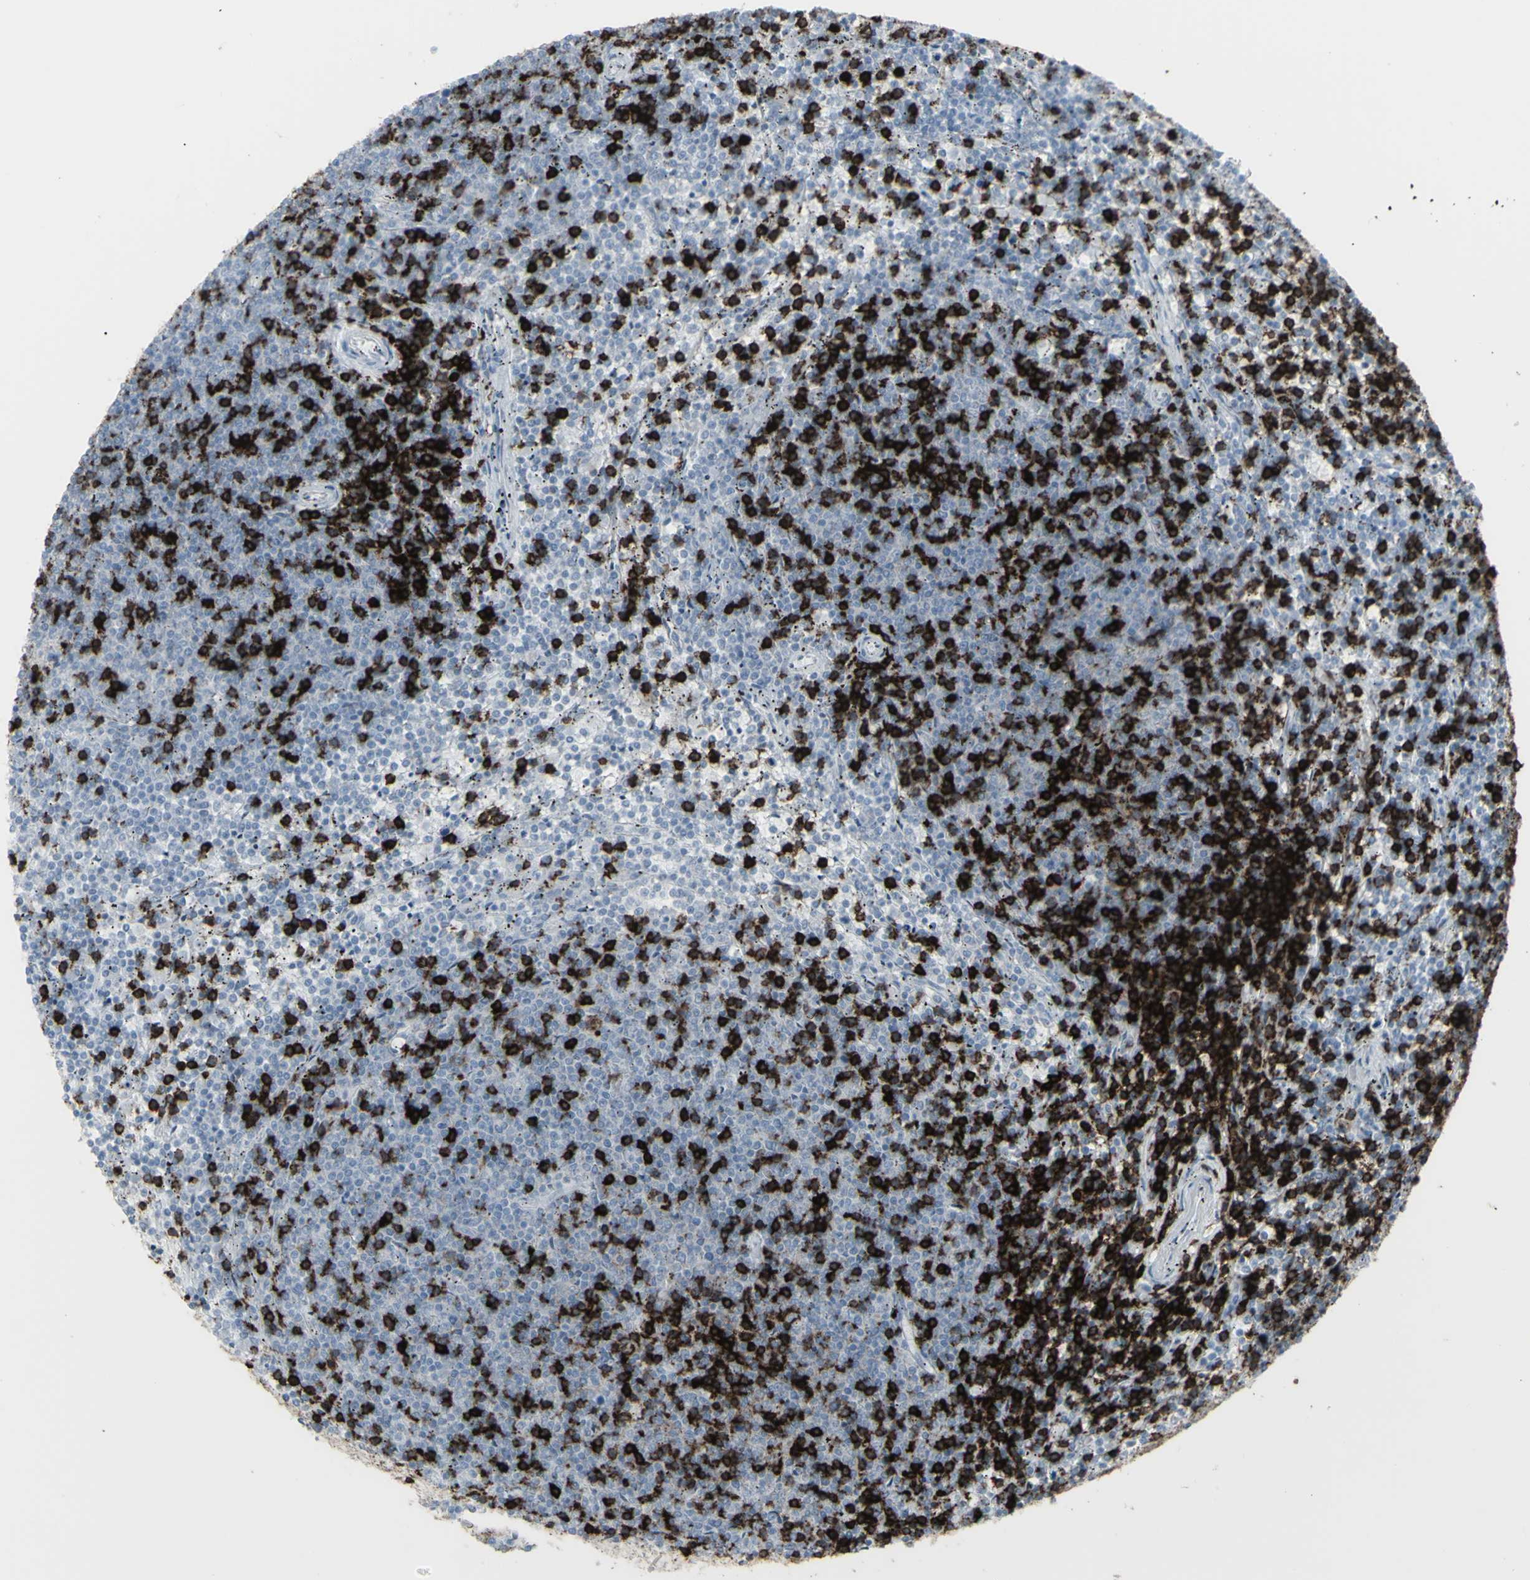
{"staining": {"intensity": "negative", "quantity": "none", "location": "none"}, "tissue": "lymphoma", "cell_type": "Tumor cells", "image_type": "cancer", "snomed": [{"axis": "morphology", "description": "Malignant lymphoma, non-Hodgkin's type, Low grade"}, {"axis": "topography", "description": "Spleen"}], "caption": "A histopathology image of low-grade malignant lymphoma, non-Hodgkin's type stained for a protein exhibits no brown staining in tumor cells.", "gene": "CD247", "patient": {"sex": "female", "age": 50}}